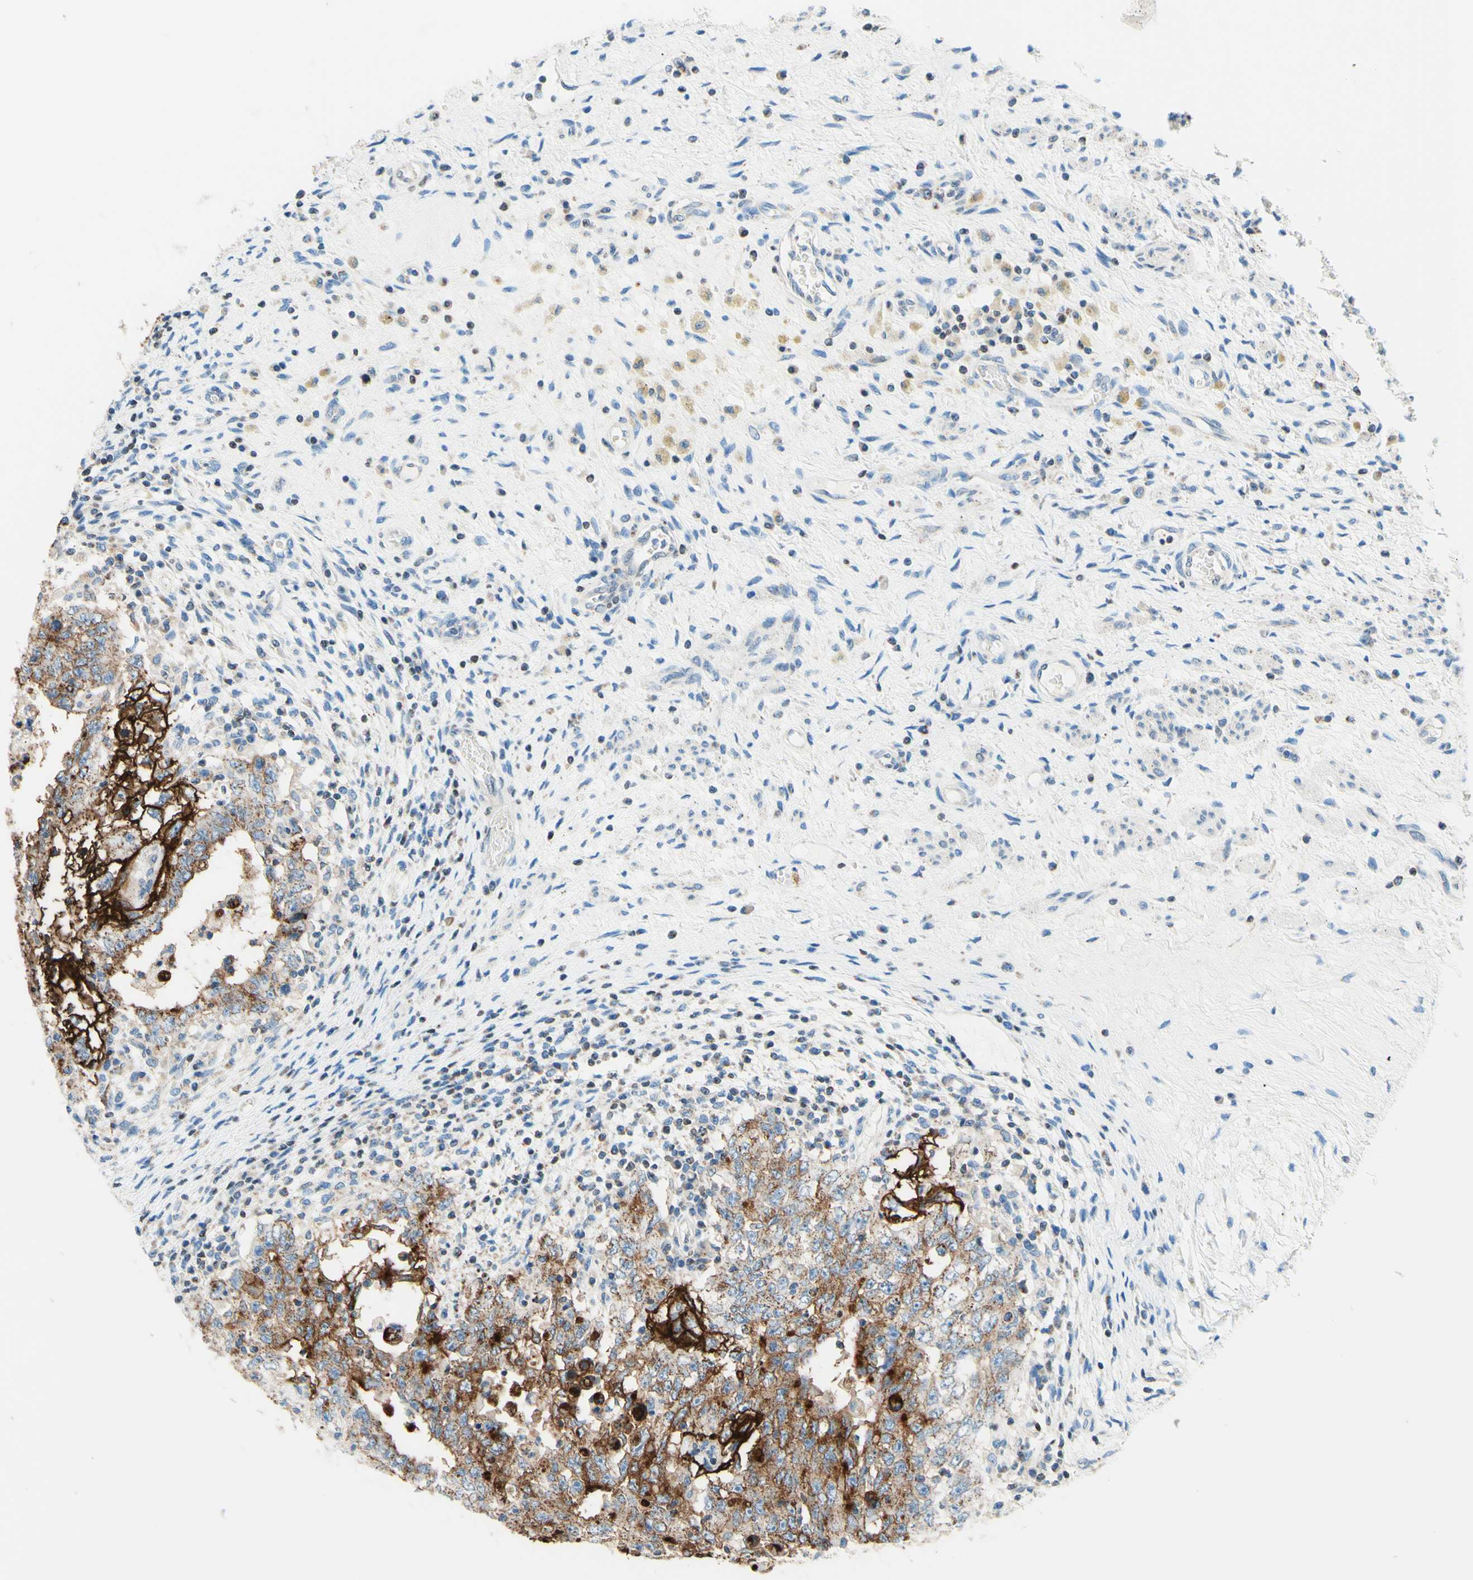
{"staining": {"intensity": "moderate", "quantity": ">75%", "location": "cytoplasmic/membranous"}, "tissue": "testis cancer", "cell_type": "Tumor cells", "image_type": "cancer", "snomed": [{"axis": "morphology", "description": "Carcinoma, Embryonal, NOS"}, {"axis": "topography", "description": "Testis"}], "caption": "Moderate cytoplasmic/membranous staining for a protein is seen in about >75% of tumor cells of embryonal carcinoma (testis) using IHC.", "gene": "CBX7", "patient": {"sex": "male", "age": 26}}